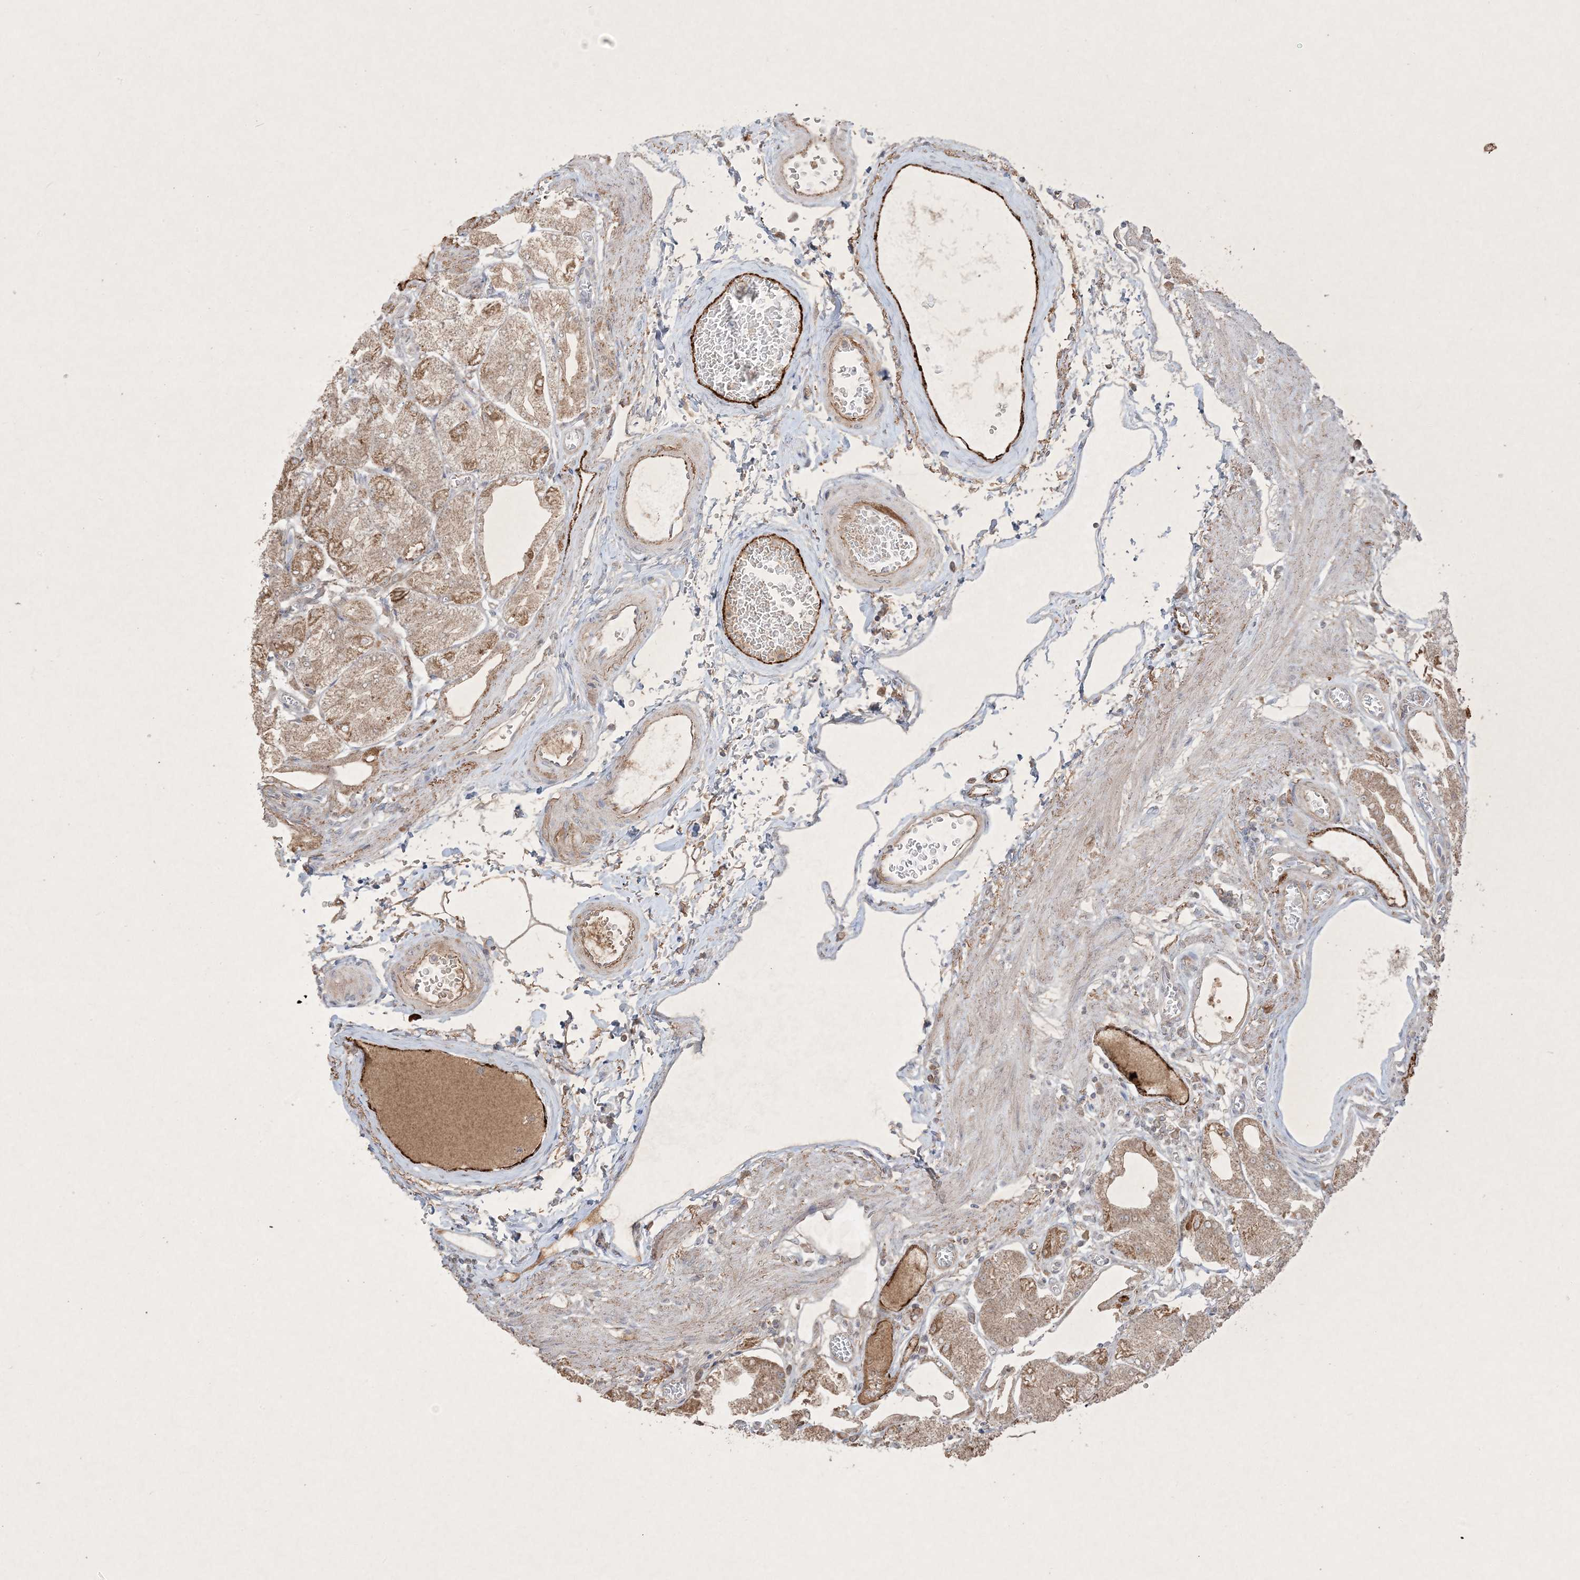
{"staining": {"intensity": "moderate", "quantity": "25%-75%", "location": "cytoplasmic/membranous"}, "tissue": "stomach", "cell_type": "Glandular cells", "image_type": "normal", "snomed": [{"axis": "morphology", "description": "Normal tissue, NOS"}, {"axis": "topography", "description": "Stomach, lower"}], "caption": "This photomicrograph exhibits immunohistochemistry staining of normal stomach, with medium moderate cytoplasmic/membranous expression in about 25%-75% of glandular cells.", "gene": "PRSS36", "patient": {"sex": "male", "age": 71}}